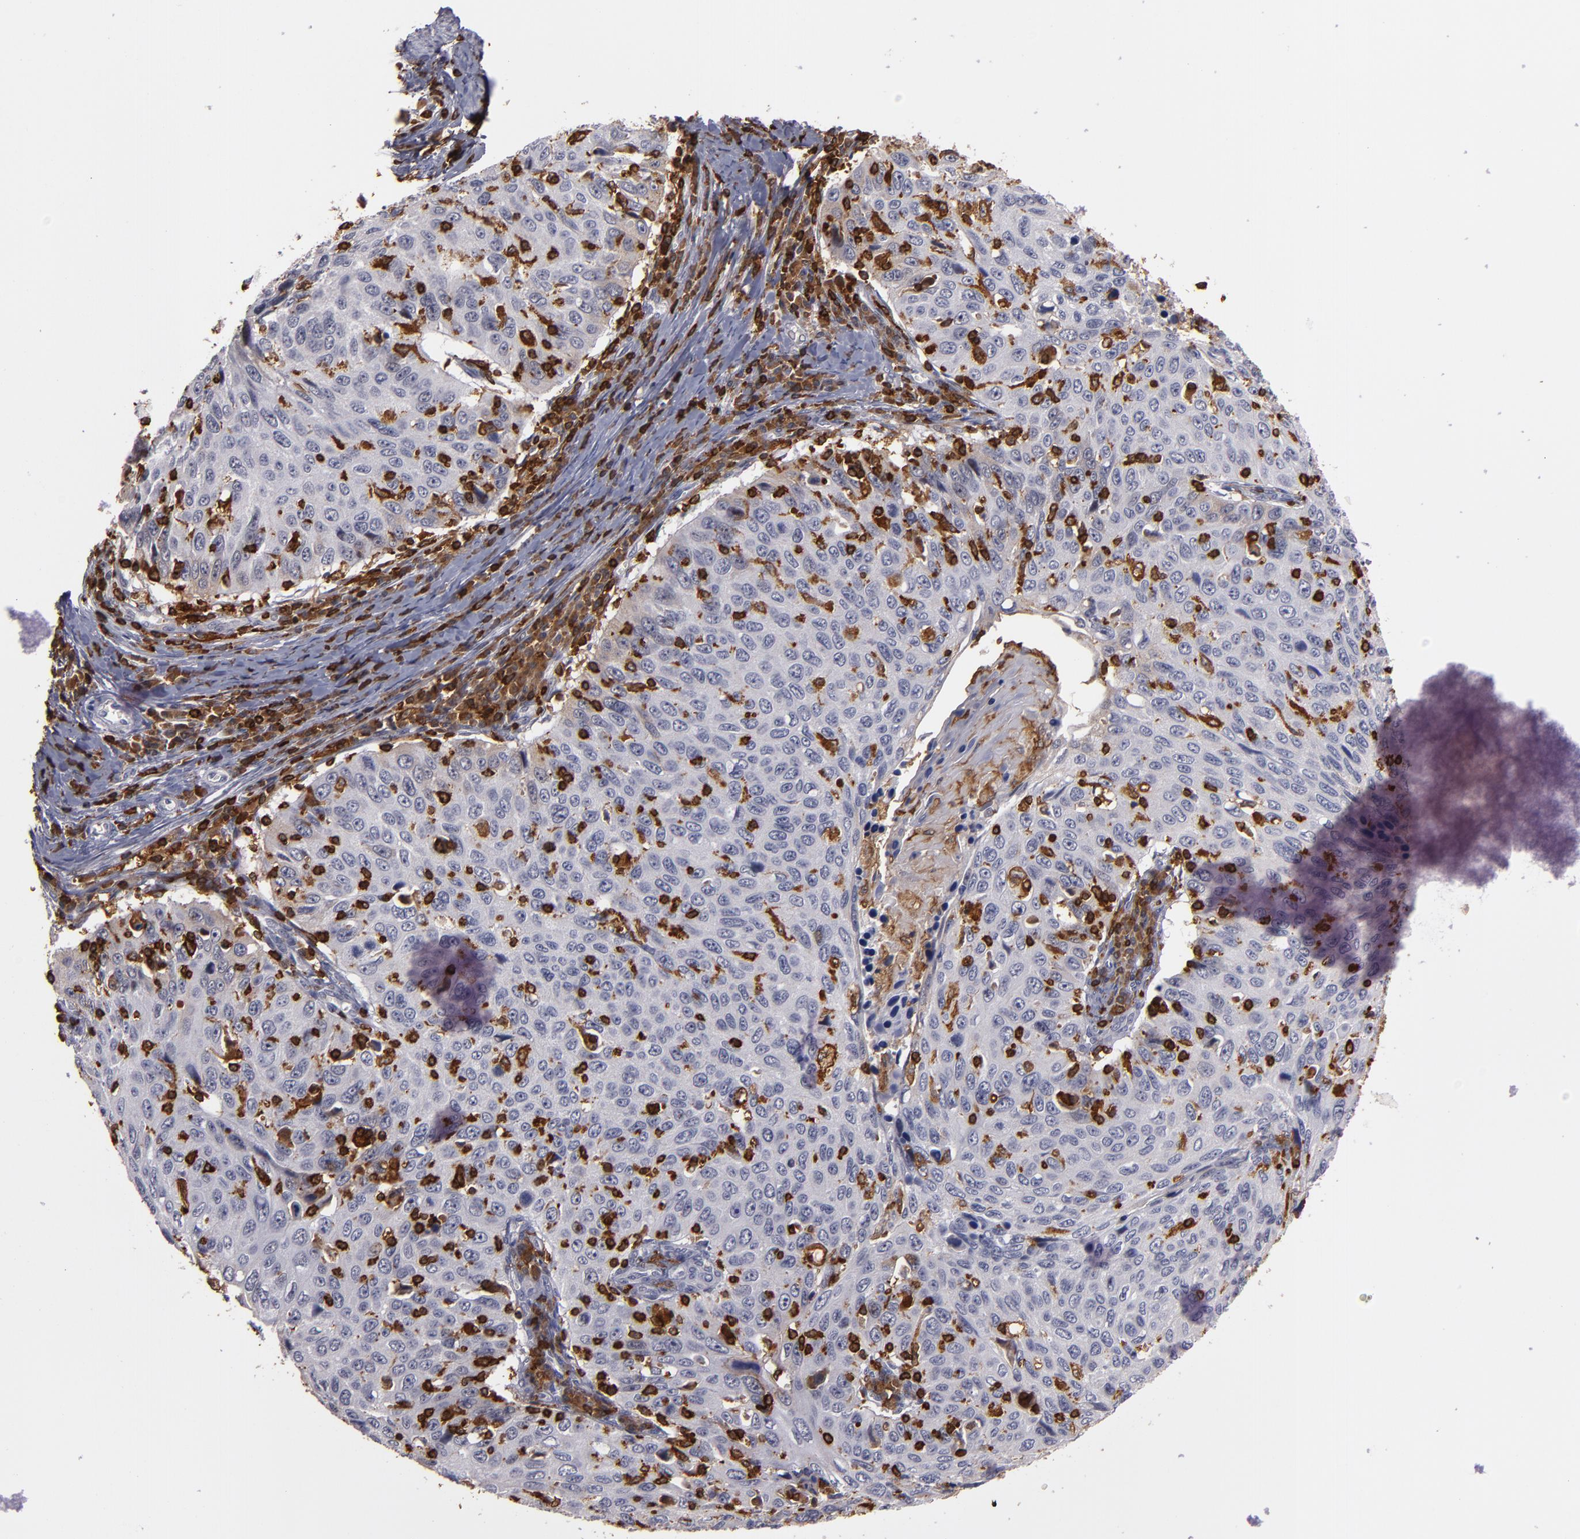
{"staining": {"intensity": "weak", "quantity": "<25%", "location": "cytoplasmic/membranous"}, "tissue": "cervical cancer", "cell_type": "Tumor cells", "image_type": "cancer", "snomed": [{"axis": "morphology", "description": "Squamous cell carcinoma, NOS"}, {"axis": "topography", "description": "Cervix"}], "caption": "There is no significant positivity in tumor cells of cervical cancer (squamous cell carcinoma).", "gene": "WAS", "patient": {"sex": "female", "age": 53}}